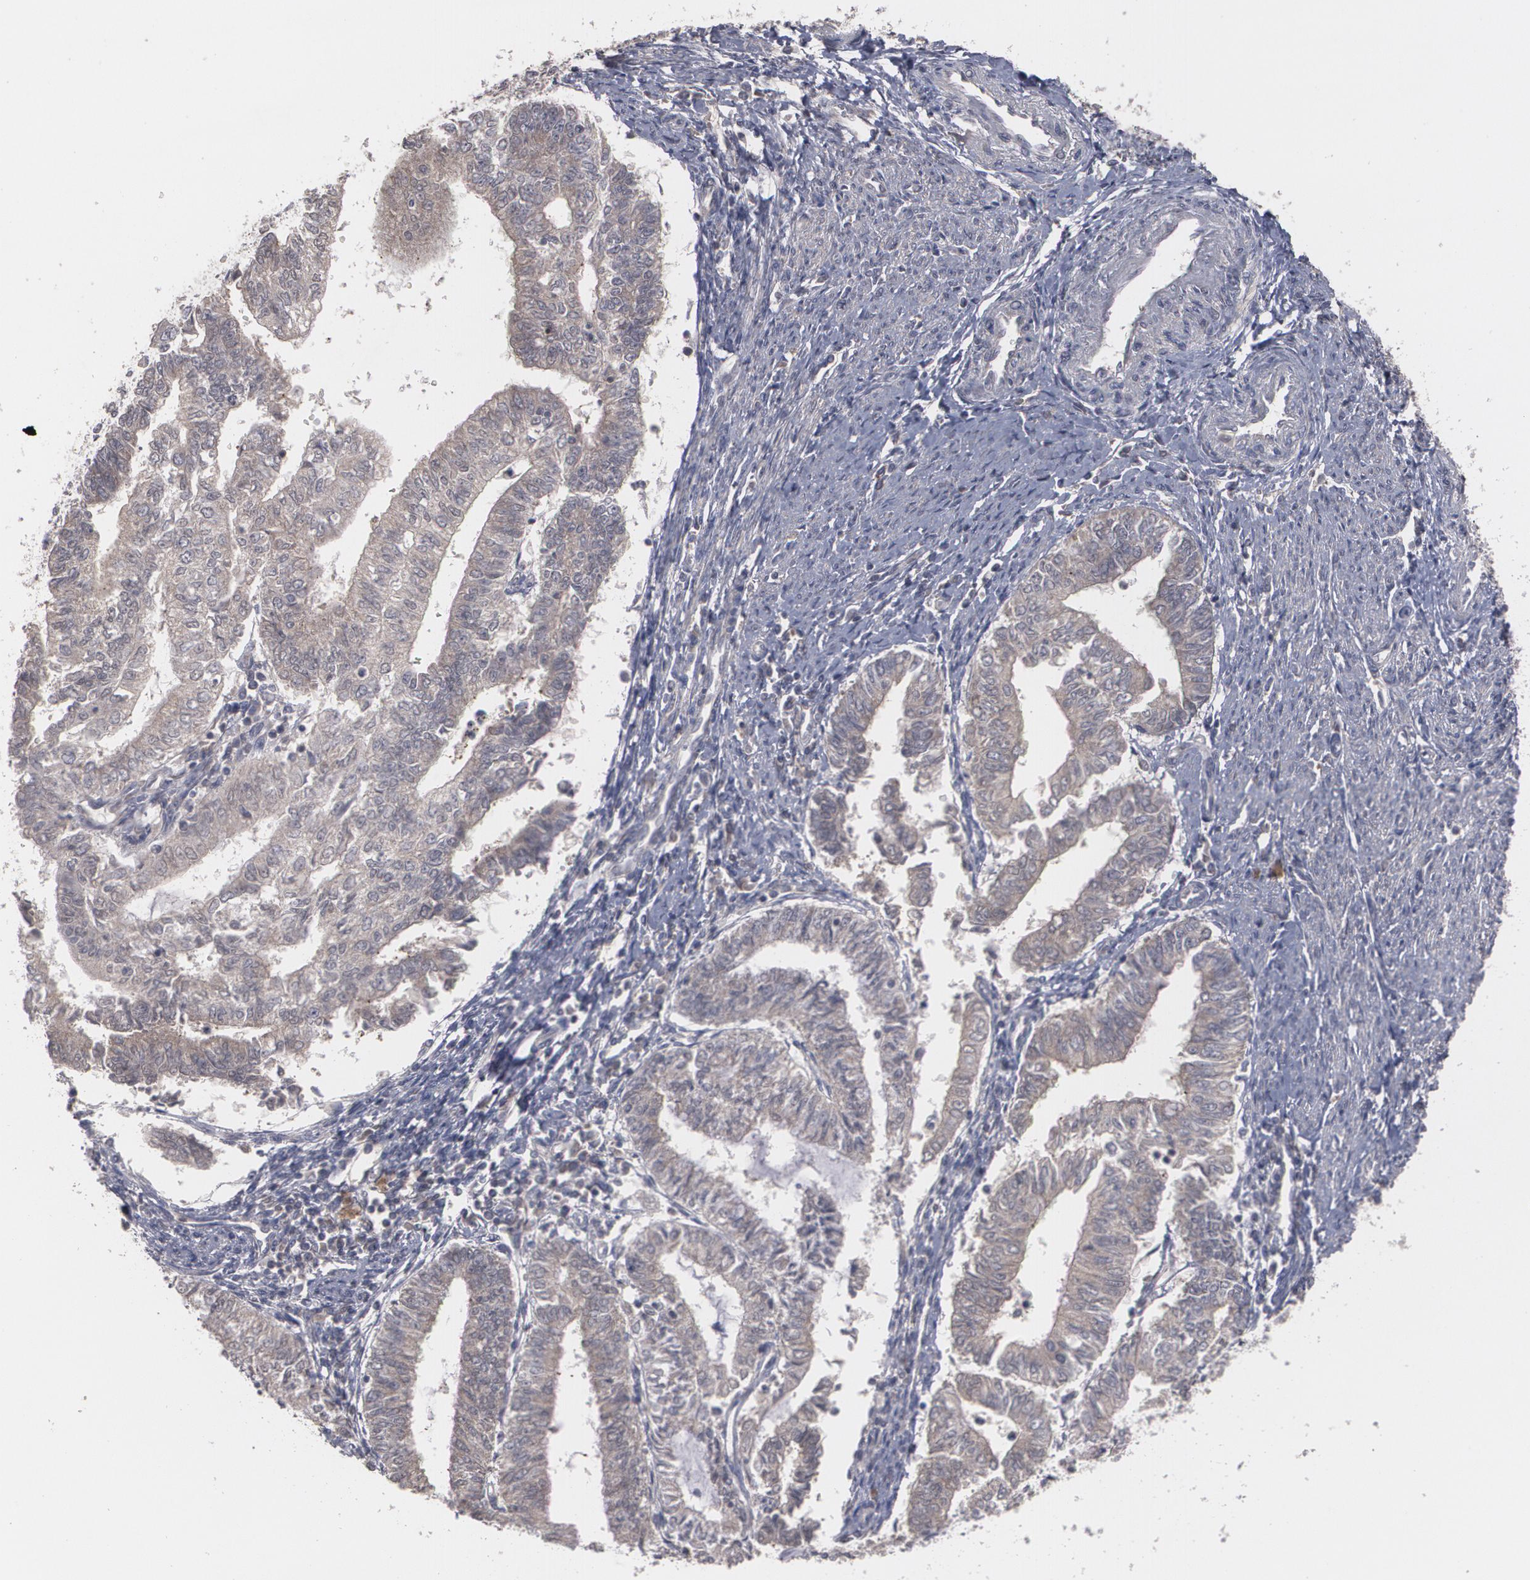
{"staining": {"intensity": "moderate", "quantity": ">75%", "location": "cytoplasmic/membranous"}, "tissue": "endometrial cancer", "cell_type": "Tumor cells", "image_type": "cancer", "snomed": [{"axis": "morphology", "description": "Adenocarcinoma, NOS"}, {"axis": "topography", "description": "Endometrium"}], "caption": "A histopathology image of human endometrial cancer (adenocarcinoma) stained for a protein exhibits moderate cytoplasmic/membranous brown staining in tumor cells. The protein is shown in brown color, while the nuclei are stained blue.", "gene": "ARF6", "patient": {"sex": "female", "age": 66}}